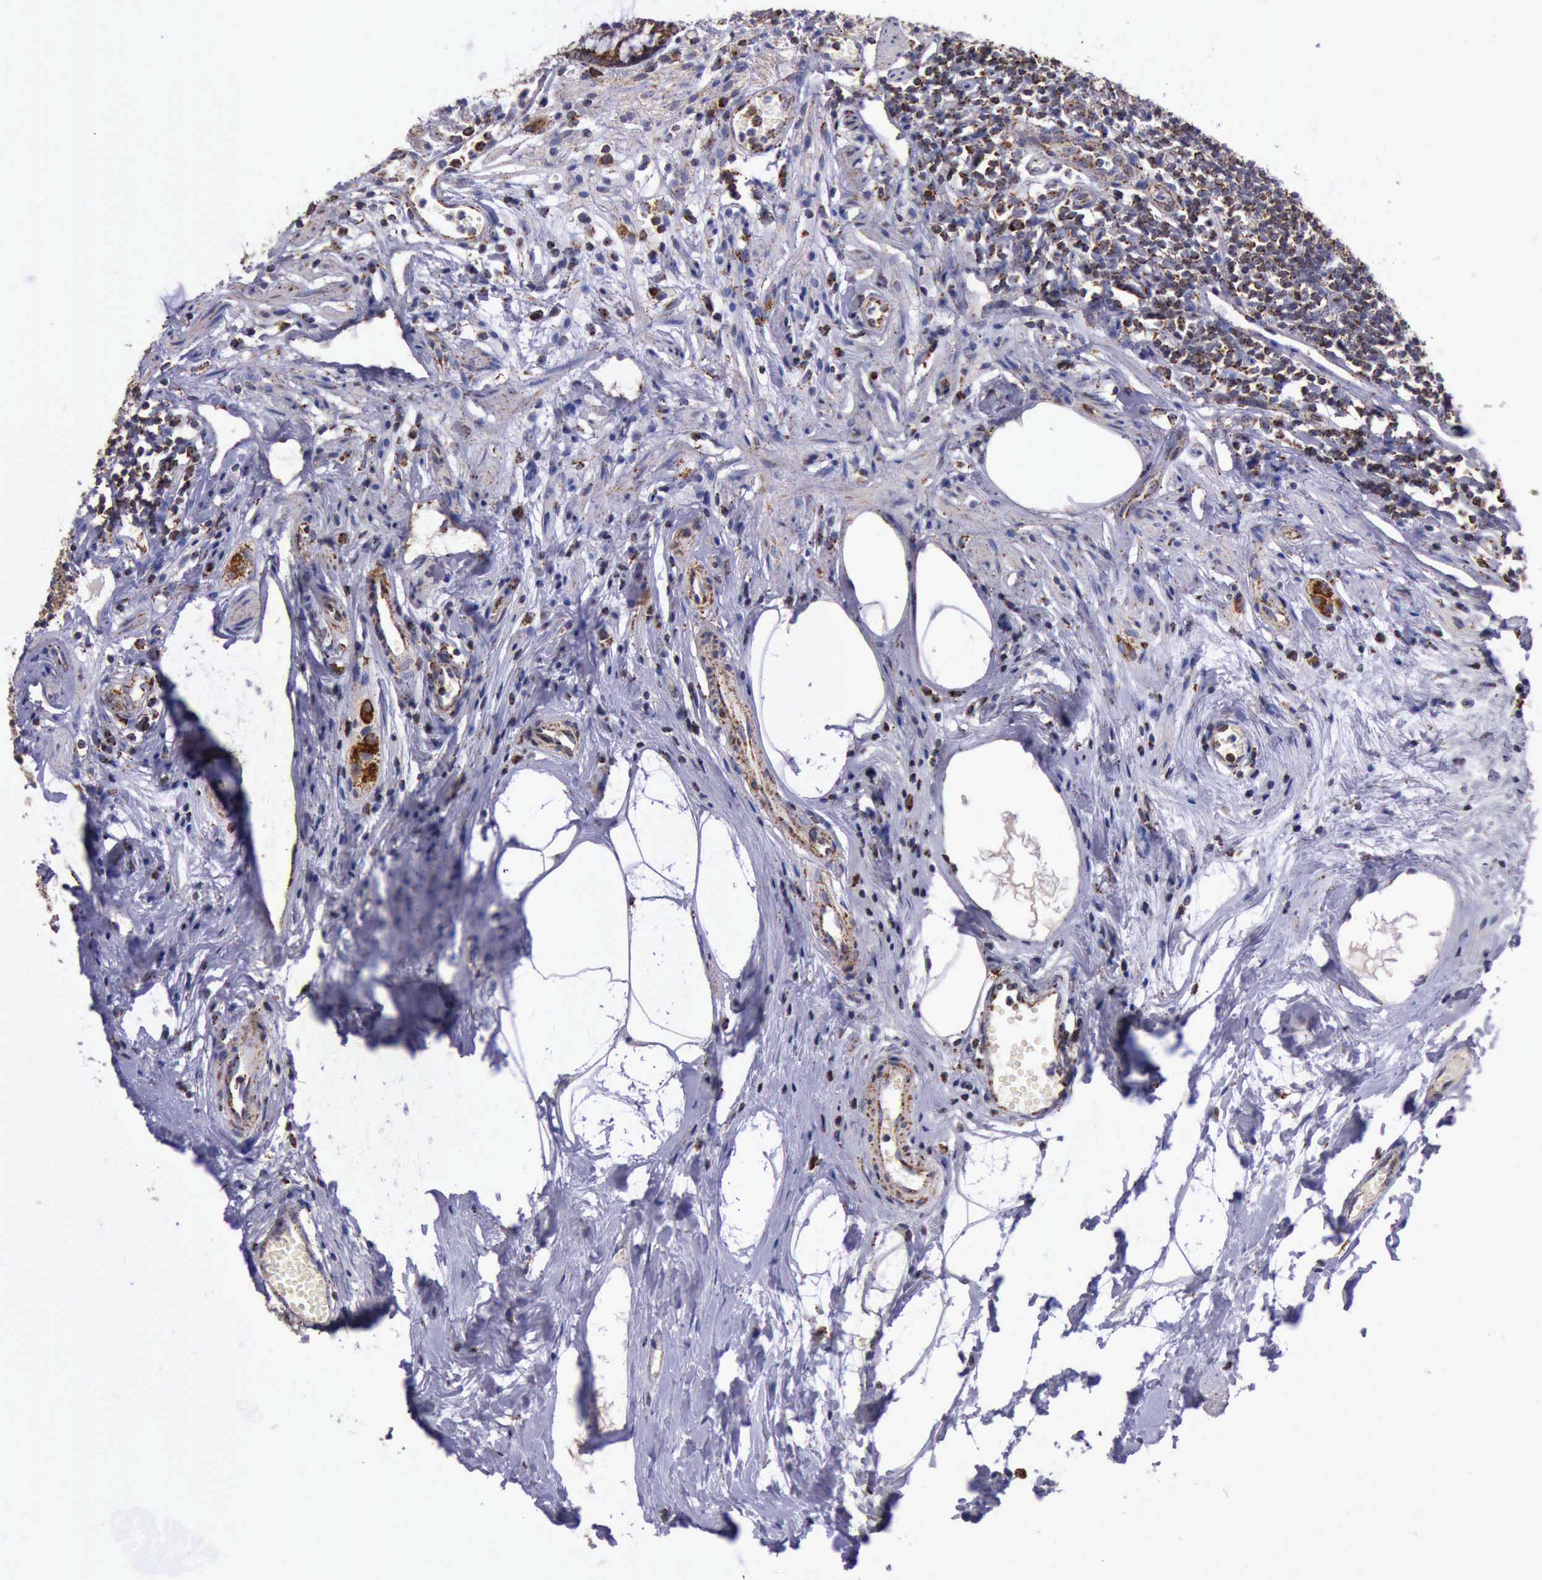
{"staining": {"intensity": "moderate", "quantity": ">75%", "location": "cytoplasmic/membranous"}, "tissue": "appendix", "cell_type": "Glandular cells", "image_type": "normal", "snomed": [{"axis": "morphology", "description": "Normal tissue, NOS"}, {"axis": "topography", "description": "Appendix"}], "caption": "Protein analysis of normal appendix exhibits moderate cytoplasmic/membranous expression in about >75% of glandular cells.", "gene": "TXN2", "patient": {"sex": "male", "age": 38}}